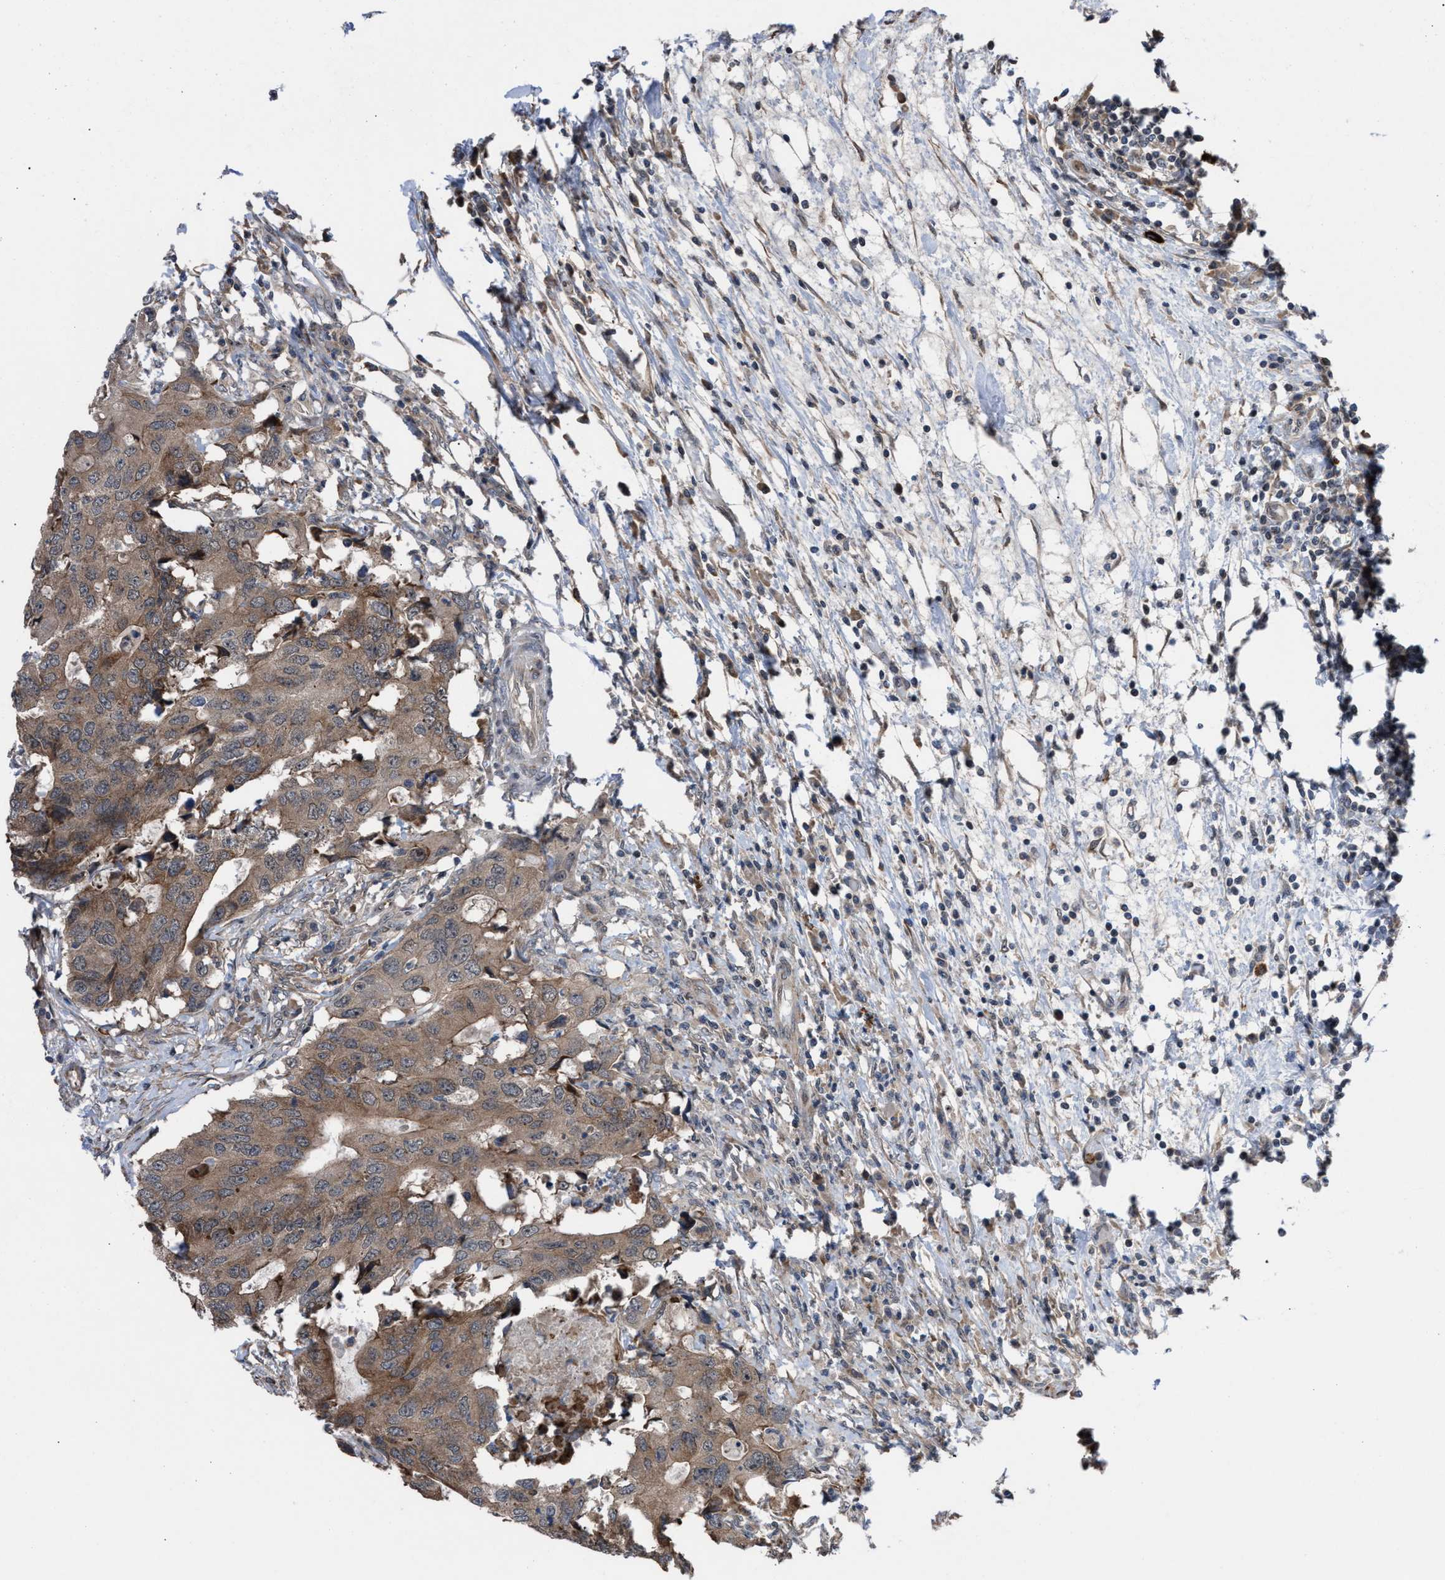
{"staining": {"intensity": "moderate", "quantity": ">75%", "location": "cytoplasmic/membranous"}, "tissue": "colorectal cancer", "cell_type": "Tumor cells", "image_type": "cancer", "snomed": [{"axis": "morphology", "description": "Adenocarcinoma, NOS"}, {"axis": "topography", "description": "Colon"}], "caption": "Moderate cytoplasmic/membranous protein expression is seen in approximately >75% of tumor cells in colorectal adenocarcinoma.", "gene": "TP53BP2", "patient": {"sex": "male", "age": 71}}